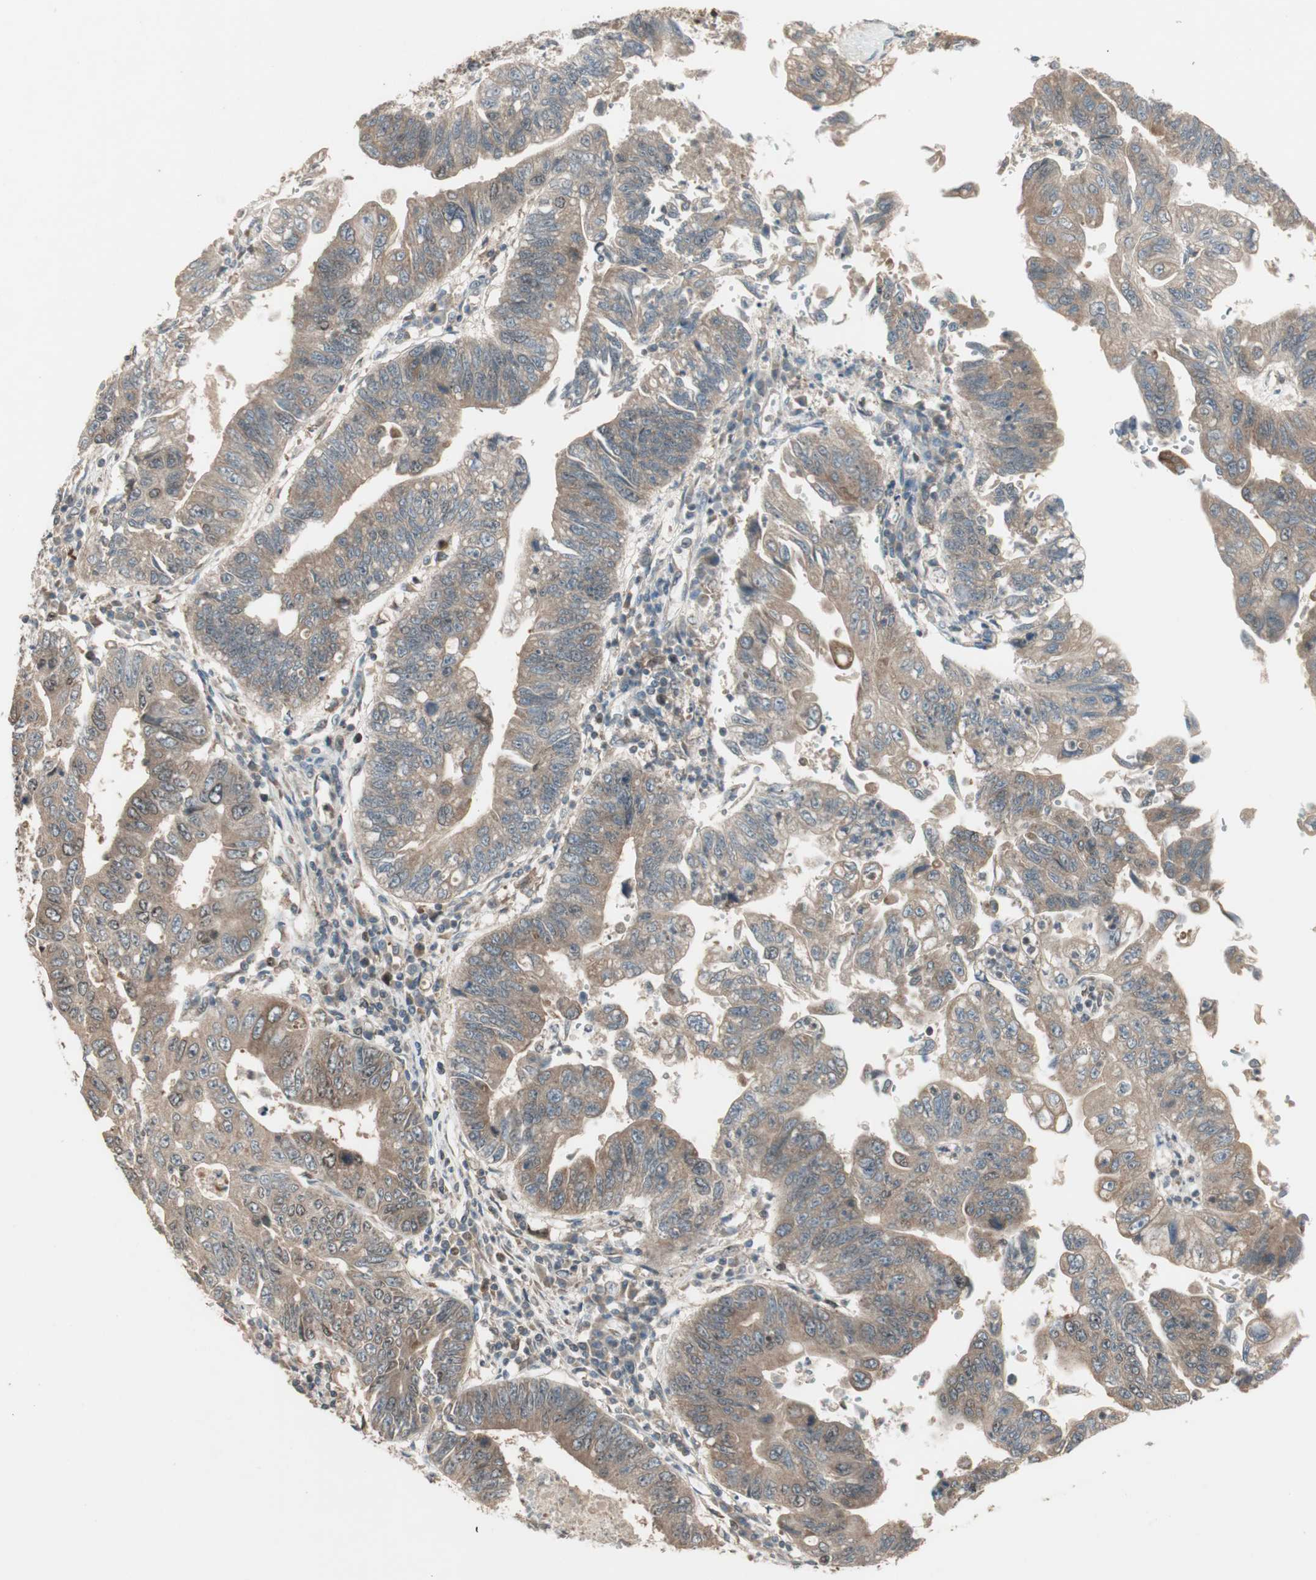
{"staining": {"intensity": "weak", "quantity": ">75%", "location": "cytoplasmic/membranous"}, "tissue": "stomach cancer", "cell_type": "Tumor cells", "image_type": "cancer", "snomed": [{"axis": "morphology", "description": "Adenocarcinoma, NOS"}, {"axis": "topography", "description": "Stomach"}], "caption": "Protein expression analysis of human stomach cancer (adenocarcinoma) reveals weak cytoplasmic/membranous expression in about >75% of tumor cells. The staining was performed using DAB to visualize the protein expression in brown, while the nuclei were stained in blue with hematoxylin (Magnification: 20x).", "gene": "ATP6AP2", "patient": {"sex": "male", "age": 59}}